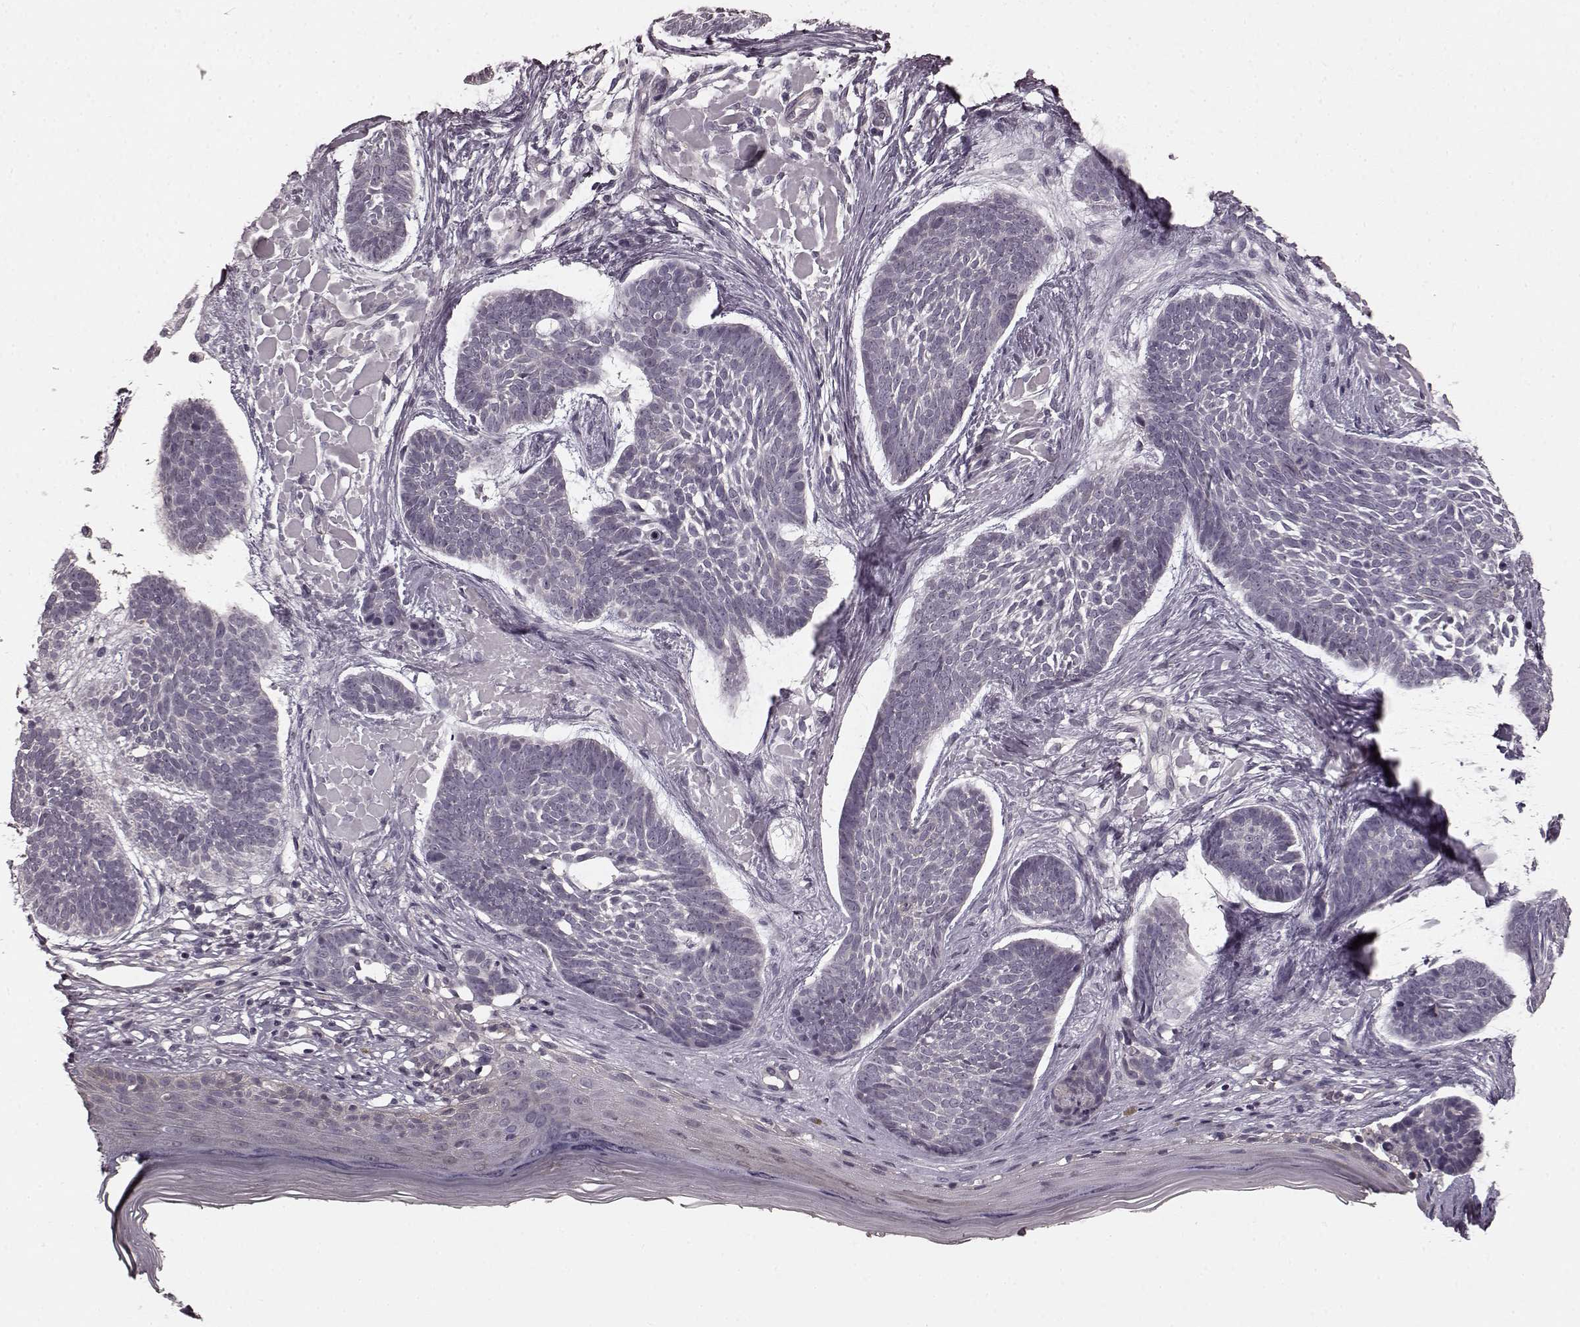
{"staining": {"intensity": "negative", "quantity": "none", "location": "none"}, "tissue": "skin cancer", "cell_type": "Tumor cells", "image_type": "cancer", "snomed": [{"axis": "morphology", "description": "Basal cell carcinoma"}, {"axis": "topography", "description": "Skin"}], "caption": "This is an immunohistochemistry (IHC) histopathology image of human basal cell carcinoma (skin). There is no staining in tumor cells.", "gene": "PRKCE", "patient": {"sex": "male", "age": 85}}